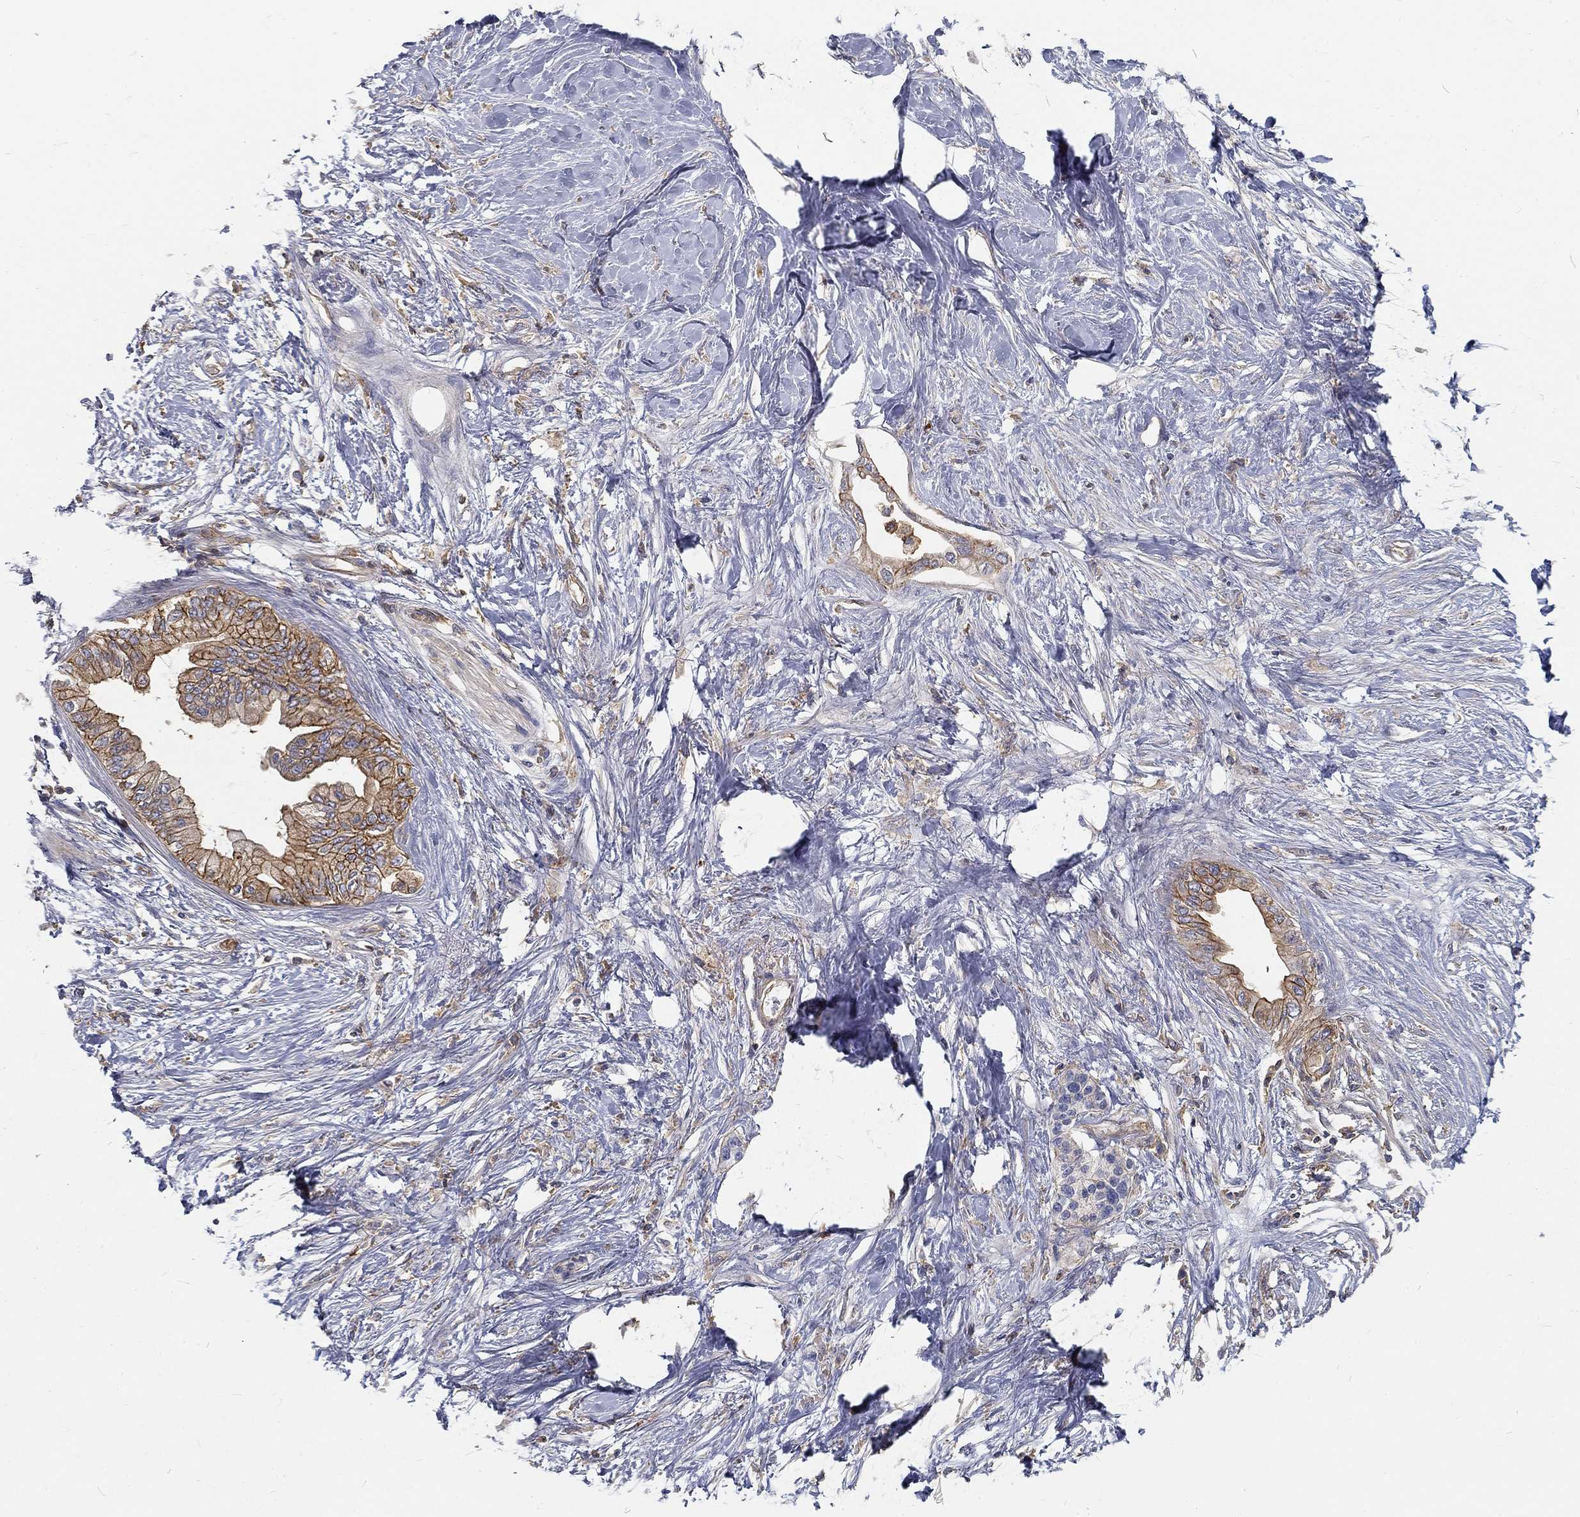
{"staining": {"intensity": "moderate", "quantity": "25%-75%", "location": "cytoplasmic/membranous"}, "tissue": "pancreatic cancer", "cell_type": "Tumor cells", "image_type": "cancer", "snomed": [{"axis": "morphology", "description": "Normal tissue, NOS"}, {"axis": "morphology", "description": "Adenocarcinoma, NOS"}, {"axis": "topography", "description": "Pancreas"}, {"axis": "topography", "description": "Duodenum"}], "caption": "IHC (DAB) staining of pancreatic cancer (adenocarcinoma) exhibits moderate cytoplasmic/membranous protein staining in about 25%-75% of tumor cells.", "gene": "MTMR11", "patient": {"sex": "female", "age": 60}}